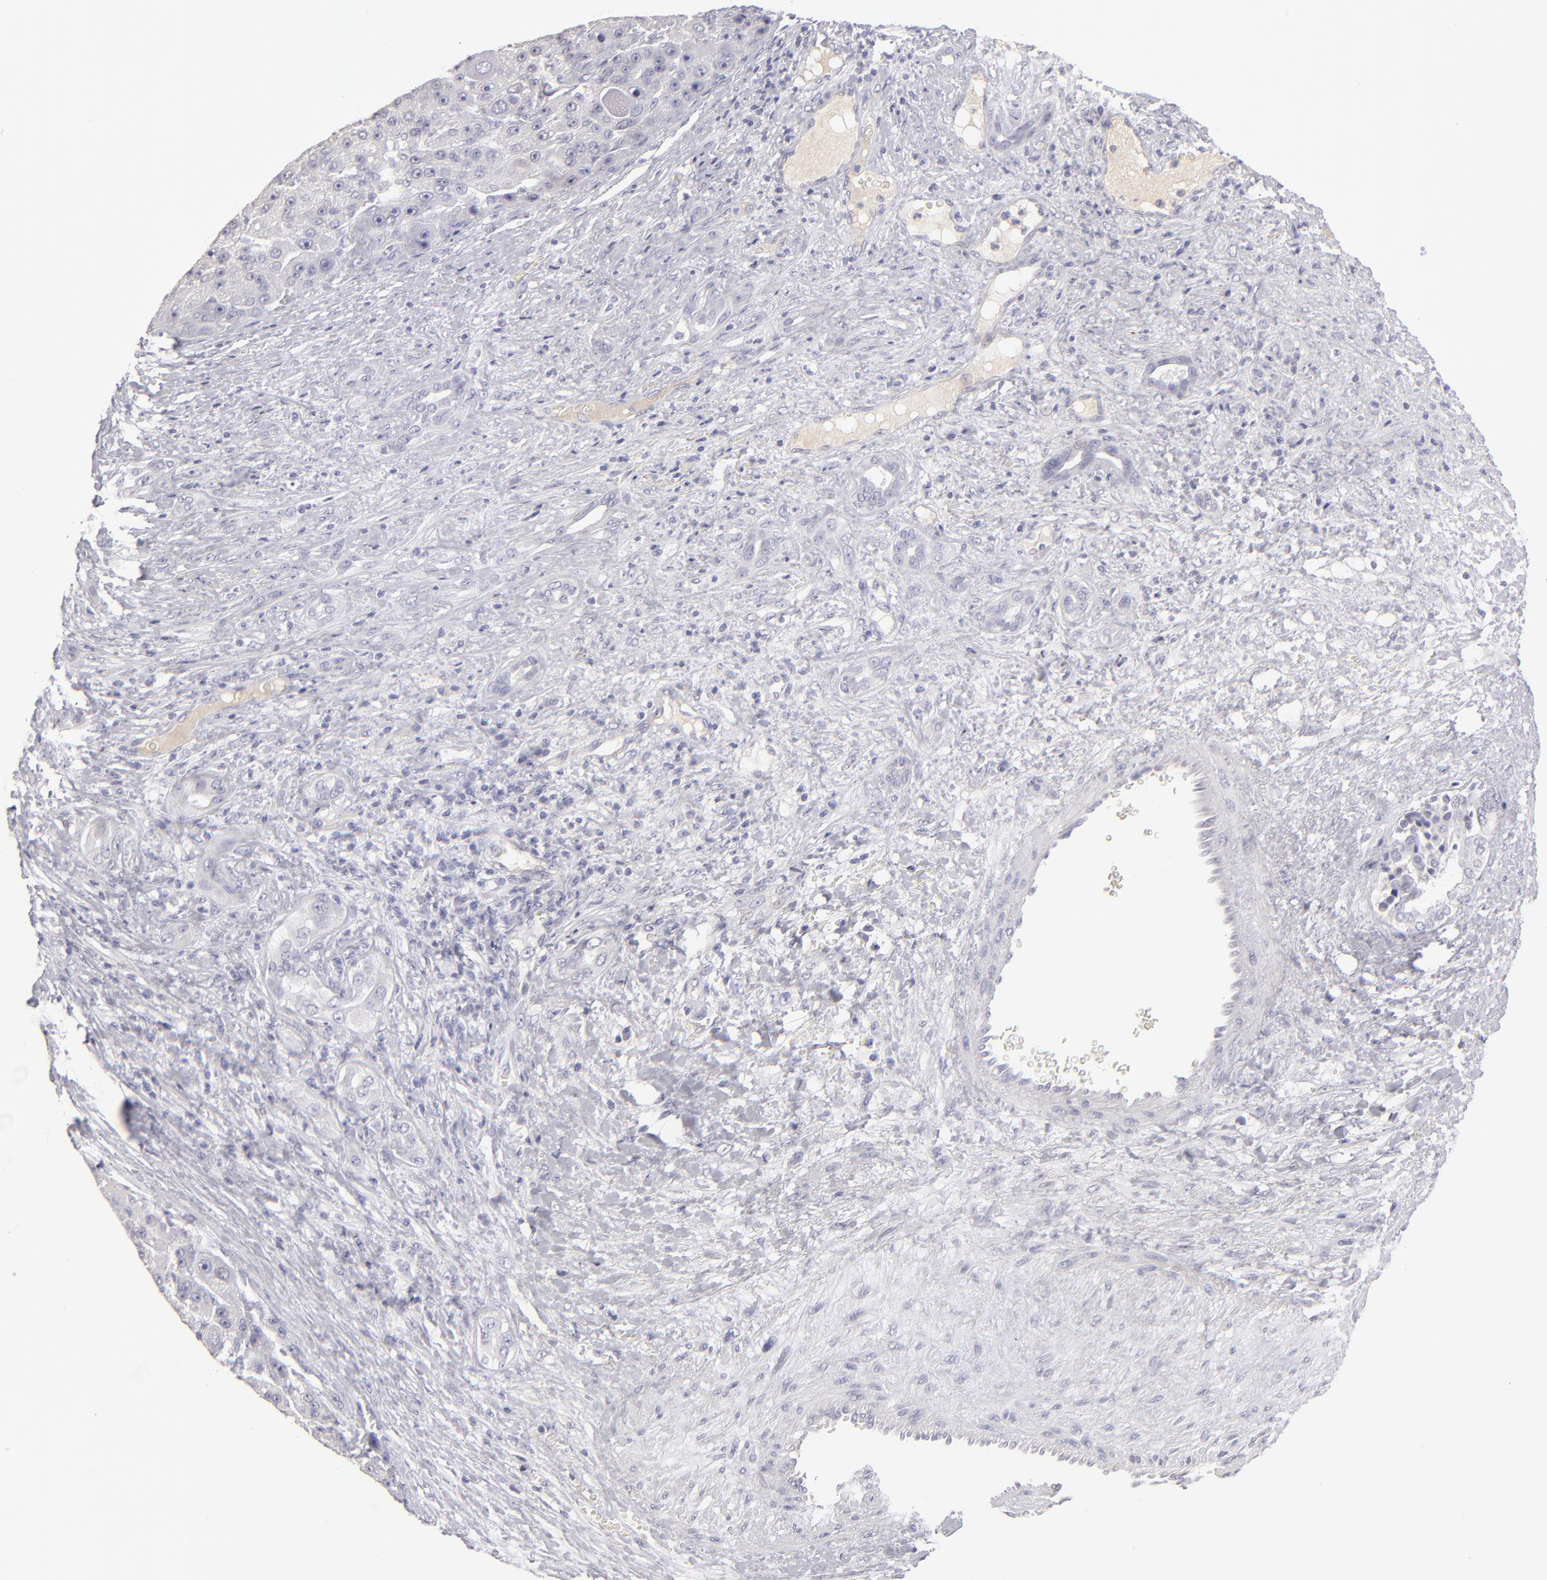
{"staining": {"intensity": "negative", "quantity": "none", "location": "none"}, "tissue": "liver cancer", "cell_type": "Tumor cells", "image_type": "cancer", "snomed": [{"axis": "morphology", "description": "Carcinoma, Hepatocellular, NOS"}, {"axis": "topography", "description": "Liver"}], "caption": "This is a micrograph of immunohistochemistry staining of hepatocellular carcinoma (liver), which shows no expression in tumor cells.", "gene": "ABCC4", "patient": {"sex": "male", "age": 76}}